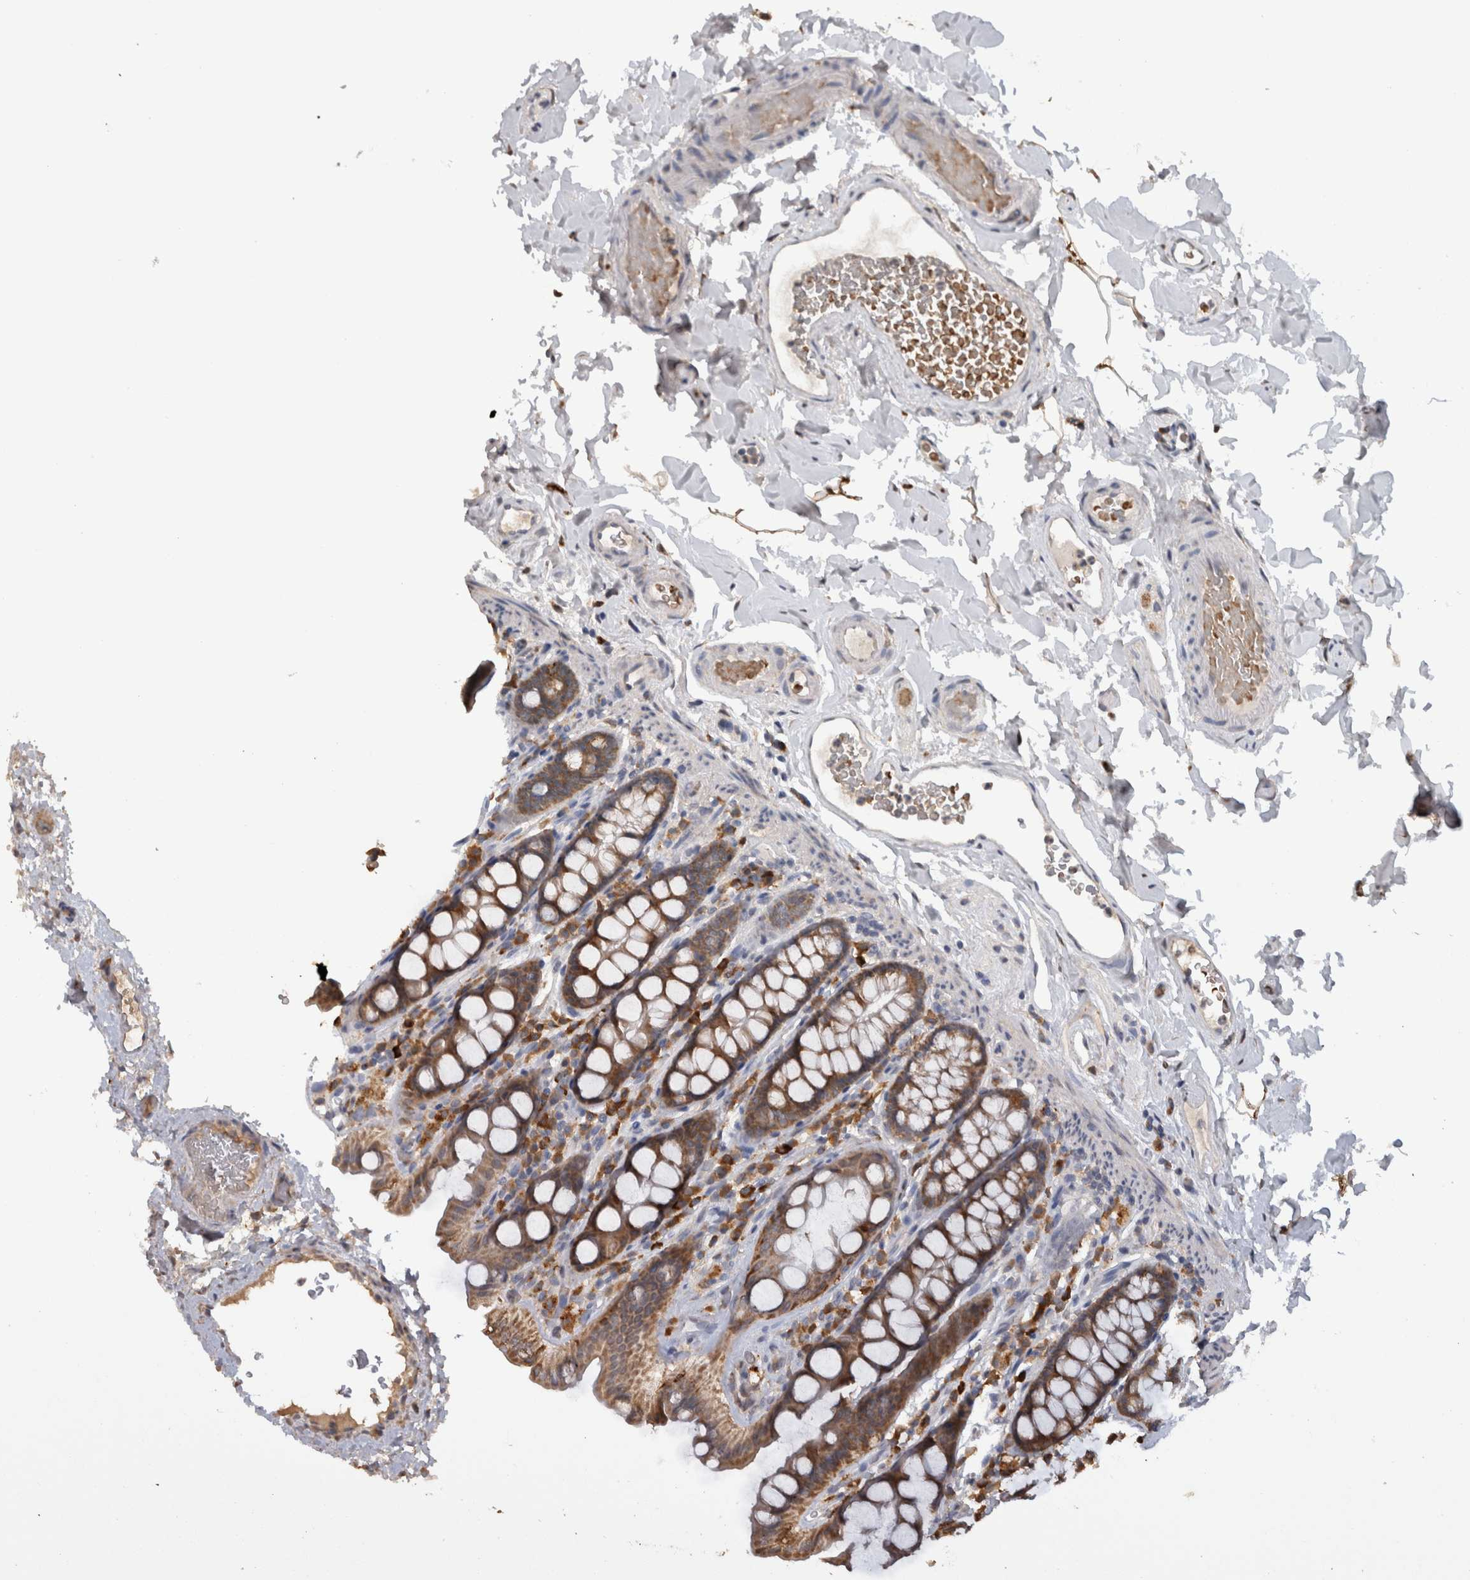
{"staining": {"intensity": "weak", "quantity": "<25%", "location": "cytoplasmic/membranous"}, "tissue": "colon", "cell_type": "Endothelial cells", "image_type": "normal", "snomed": [{"axis": "morphology", "description": "Normal tissue, NOS"}, {"axis": "topography", "description": "Colon"}, {"axis": "topography", "description": "Peripheral nerve tissue"}], "caption": "Protein analysis of normal colon demonstrates no significant positivity in endothelial cells.", "gene": "ADGRL3", "patient": {"sex": "female", "age": 61}}